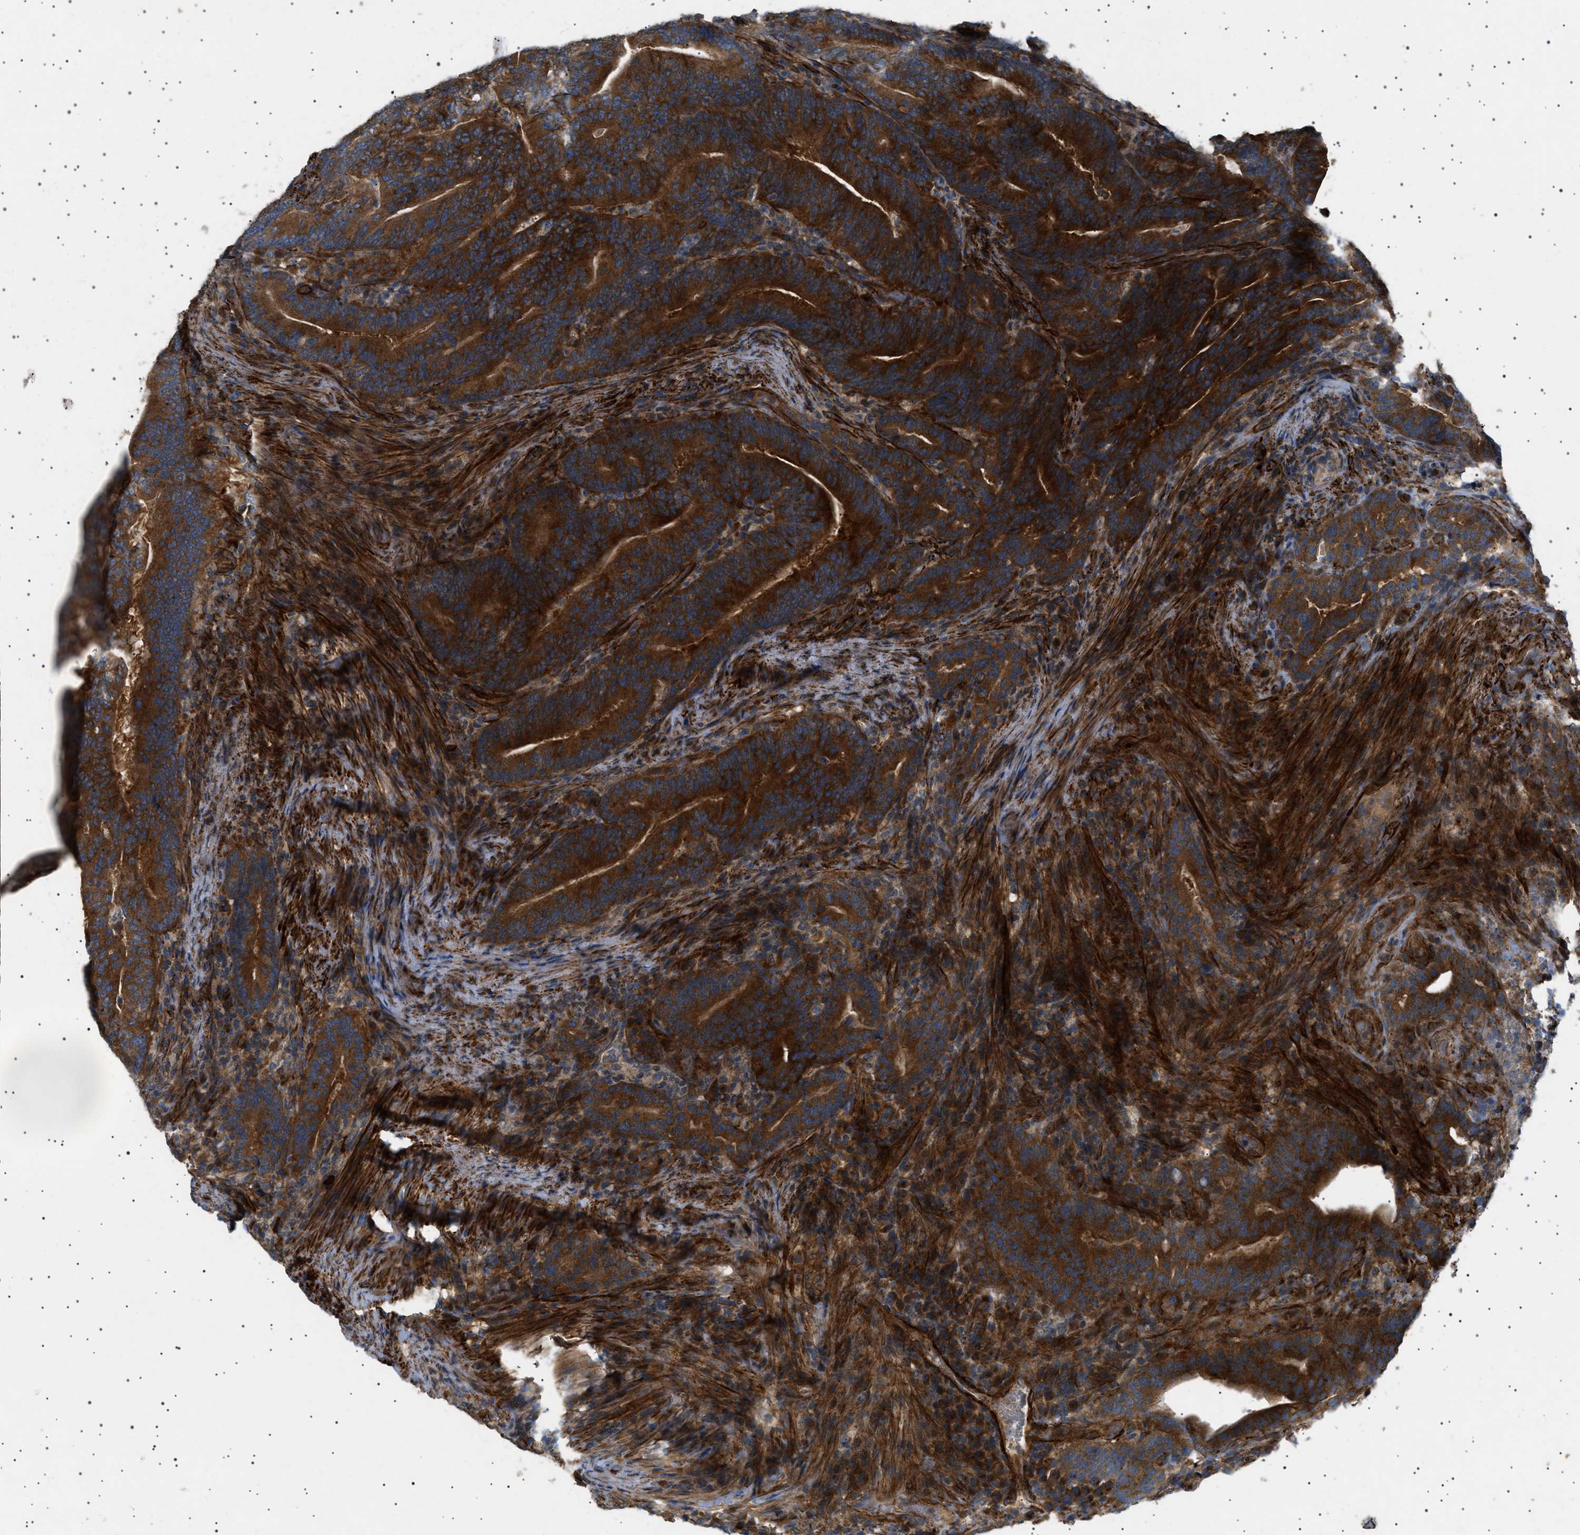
{"staining": {"intensity": "strong", "quantity": ">75%", "location": "cytoplasmic/membranous"}, "tissue": "colorectal cancer", "cell_type": "Tumor cells", "image_type": "cancer", "snomed": [{"axis": "morphology", "description": "Adenocarcinoma, NOS"}, {"axis": "topography", "description": "Colon"}], "caption": "Immunohistochemical staining of colorectal cancer reveals strong cytoplasmic/membranous protein staining in about >75% of tumor cells.", "gene": "CCDC186", "patient": {"sex": "female", "age": 66}}